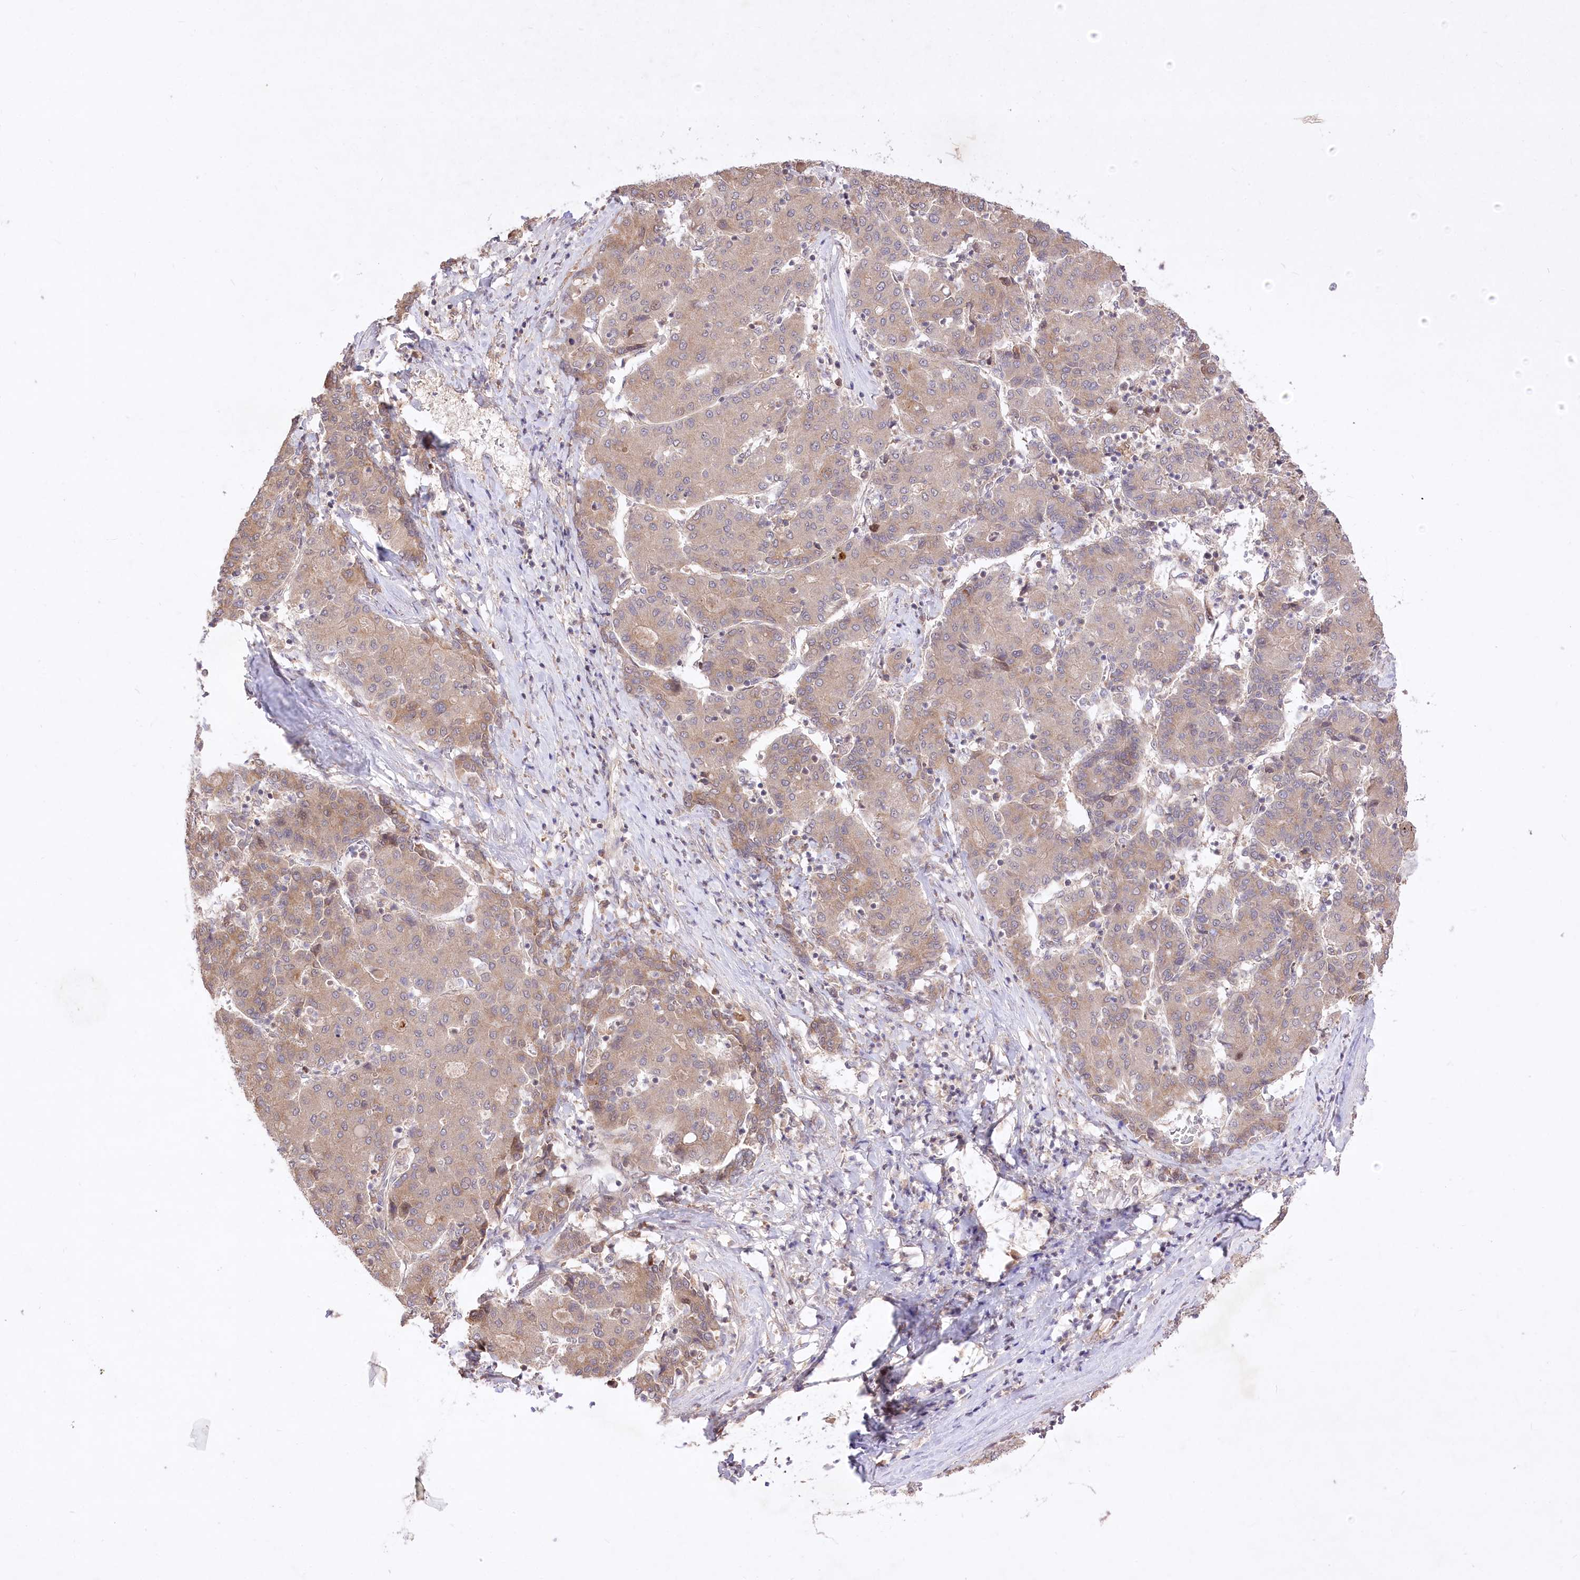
{"staining": {"intensity": "weak", "quantity": "25%-75%", "location": "cytoplasmic/membranous"}, "tissue": "liver cancer", "cell_type": "Tumor cells", "image_type": "cancer", "snomed": [{"axis": "morphology", "description": "Carcinoma, Hepatocellular, NOS"}, {"axis": "topography", "description": "Liver"}], "caption": "Immunohistochemical staining of liver cancer (hepatocellular carcinoma) shows low levels of weak cytoplasmic/membranous expression in about 25%-75% of tumor cells.", "gene": "HELT", "patient": {"sex": "male", "age": 65}}